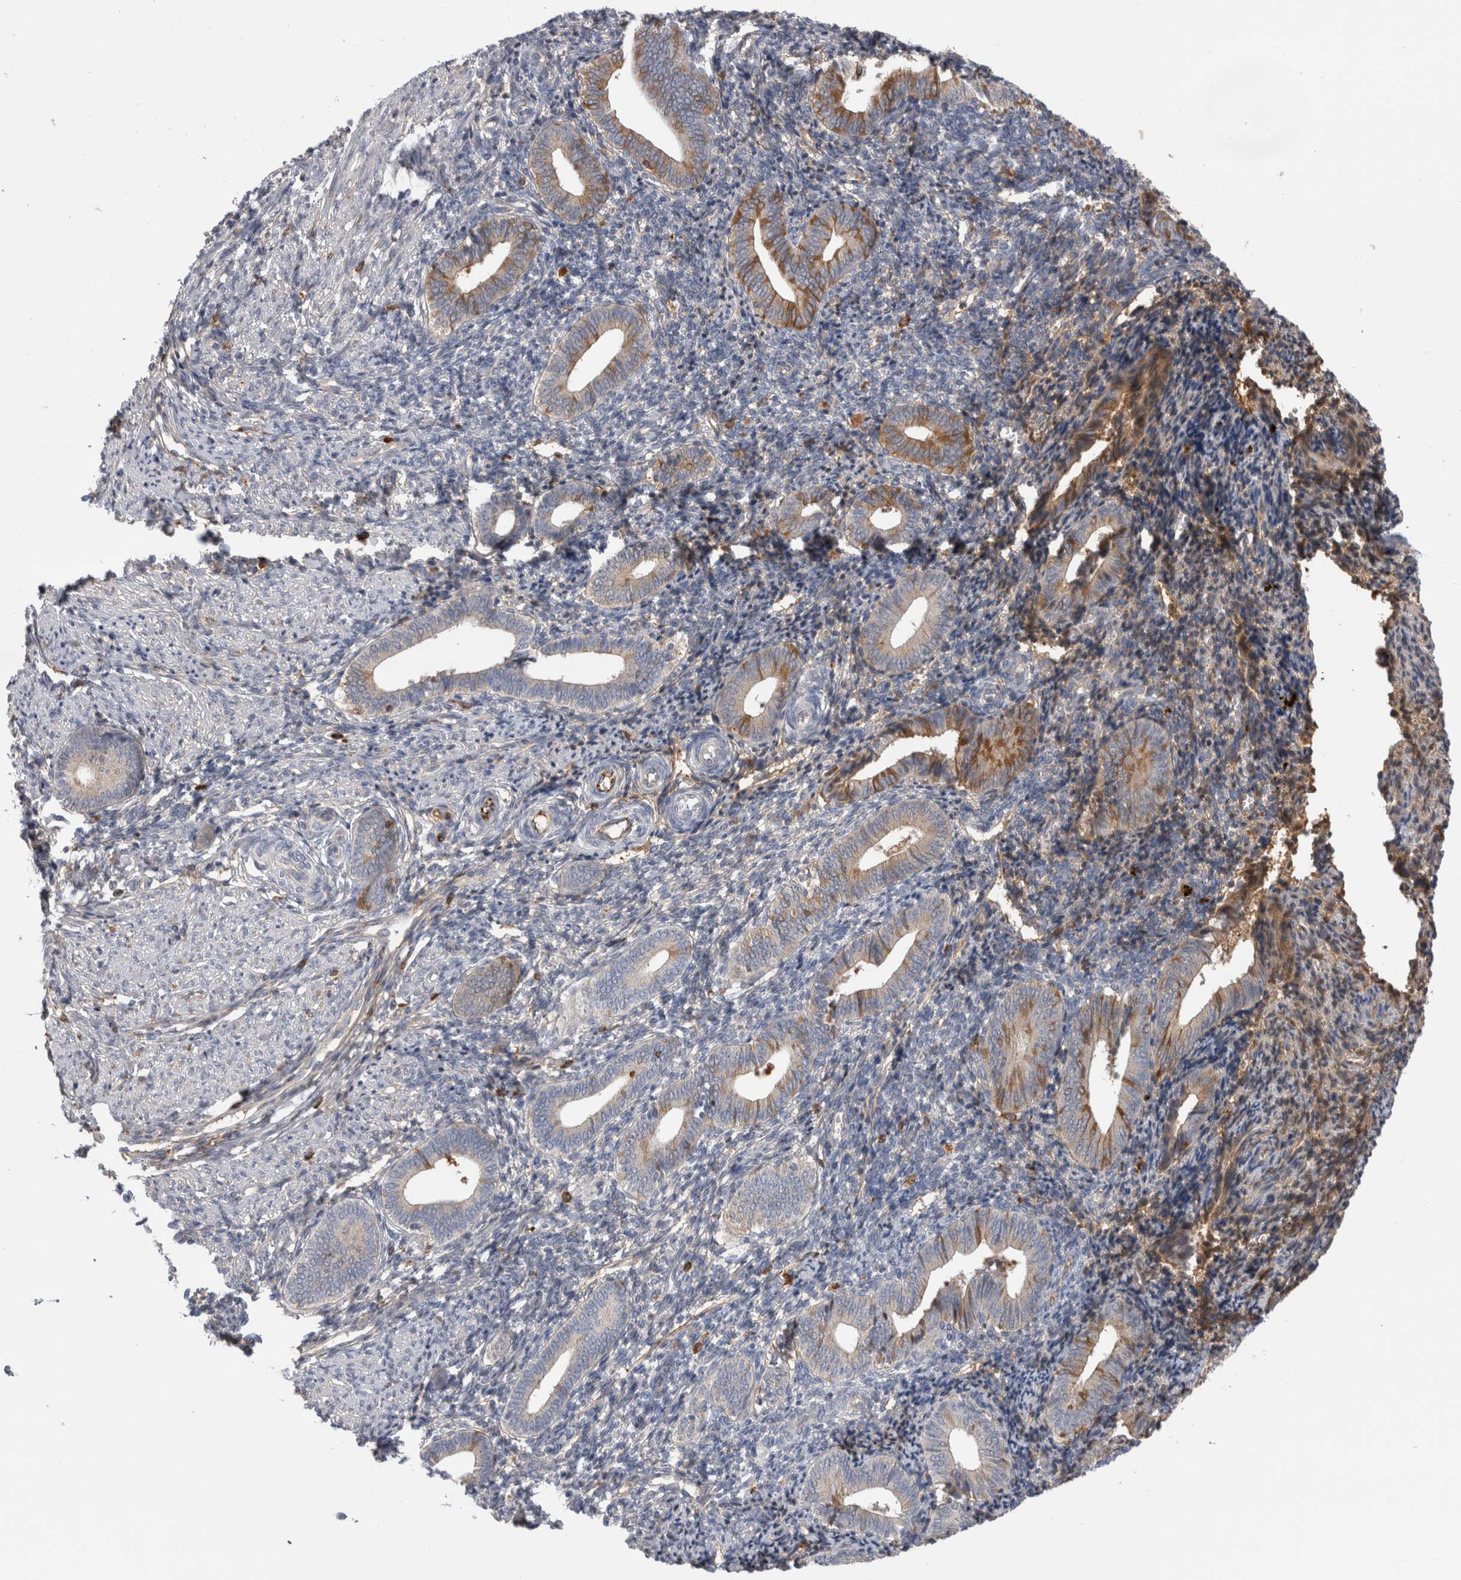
{"staining": {"intensity": "weak", "quantity": "<25%", "location": "cytoplasmic/membranous"}, "tissue": "endometrium", "cell_type": "Cells in endometrial stroma", "image_type": "normal", "snomed": [{"axis": "morphology", "description": "Normal tissue, NOS"}, {"axis": "topography", "description": "Uterus"}, {"axis": "topography", "description": "Endometrium"}], "caption": "Endometrium stained for a protein using IHC reveals no positivity cells in endometrial stroma.", "gene": "TBCE", "patient": {"sex": "female", "age": 33}}